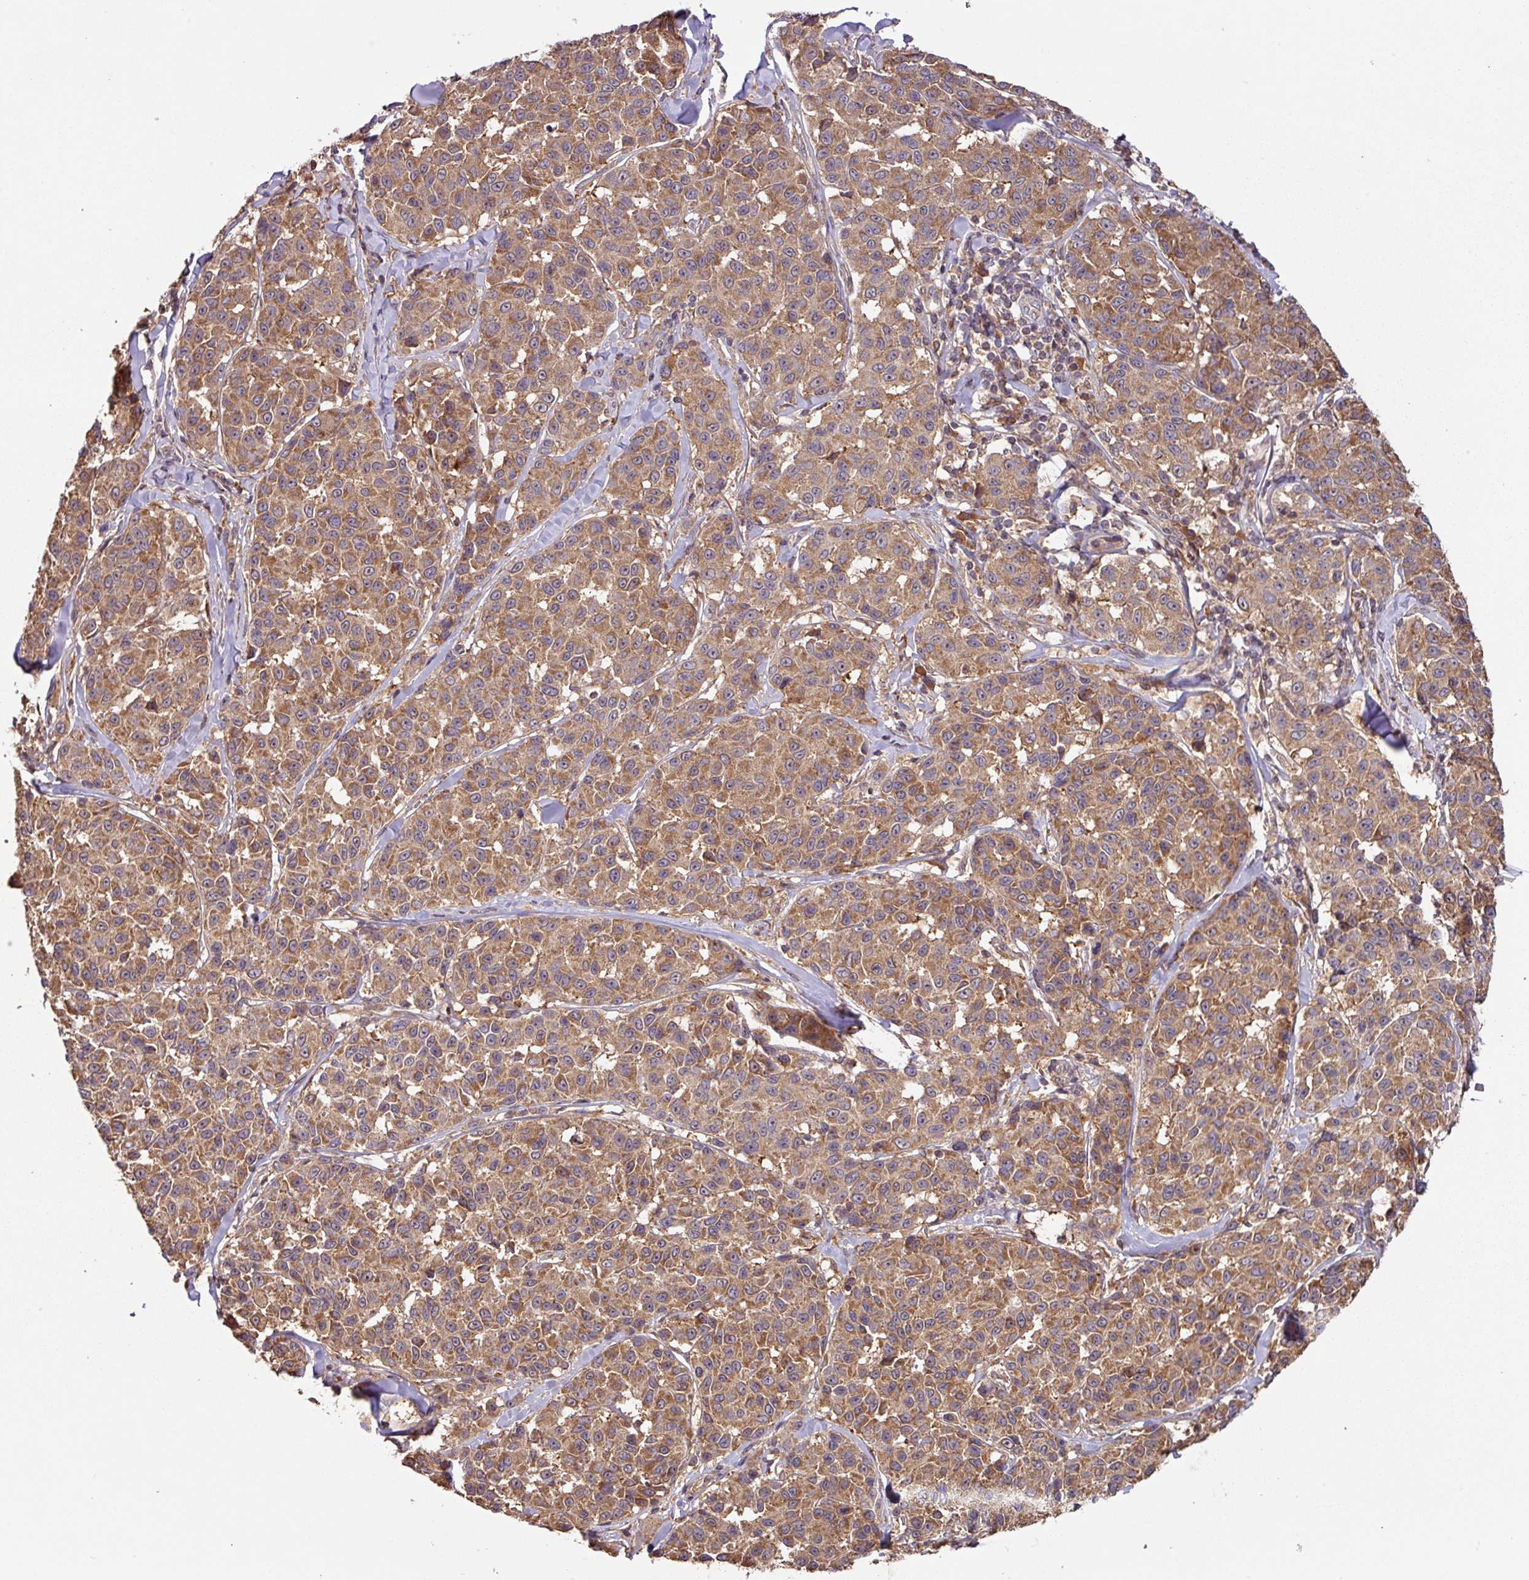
{"staining": {"intensity": "moderate", "quantity": ">75%", "location": "cytoplasmic/membranous"}, "tissue": "melanoma", "cell_type": "Tumor cells", "image_type": "cancer", "snomed": [{"axis": "morphology", "description": "Malignant melanoma, NOS"}, {"axis": "topography", "description": "Skin"}], "caption": "Immunohistochemical staining of human melanoma shows medium levels of moderate cytoplasmic/membranous staining in approximately >75% of tumor cells.", "gene": "MRRF", "patient": {"sex": "female", "age": 66}}